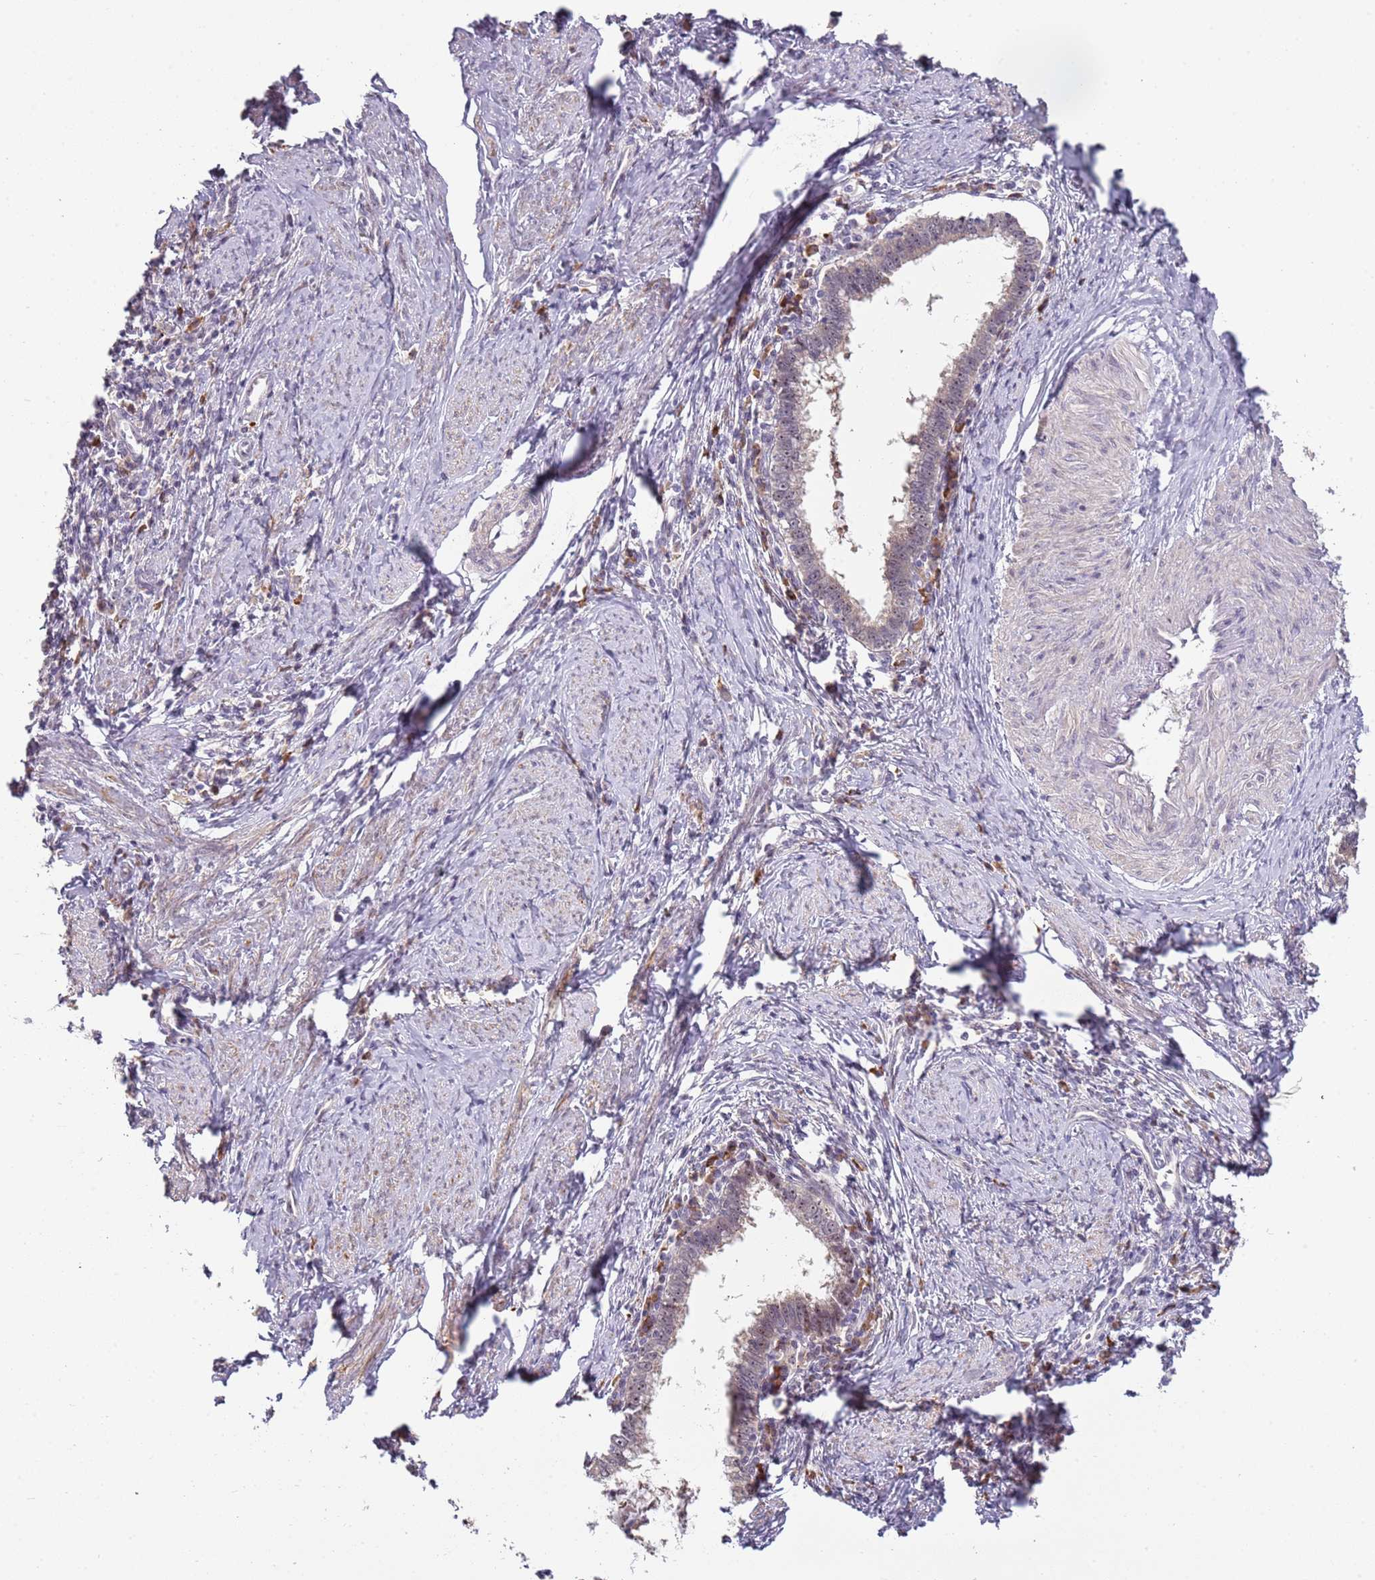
{"staining": {"intensity": "weak", "quantity": "25%-75%", "location": "nuclear"}, "tissue": "cervical cancer", "cell_type": "Tumor cells", "image_type": "cancer", "snomed": [{"axis": "morphology", "description": "Adenocarcinoma, NOS"}, {"axis": "topography", "description": "Cervix"}], "caption": "An immunohistochemistry image of tumor tissue is shown. Protein staining in brown labels weak nuclear positivity in cervical cancer (adenocarcinoma) within tumor cells.", "gene": "UCMA", "patient": {"sex": "female", "age": 36}}